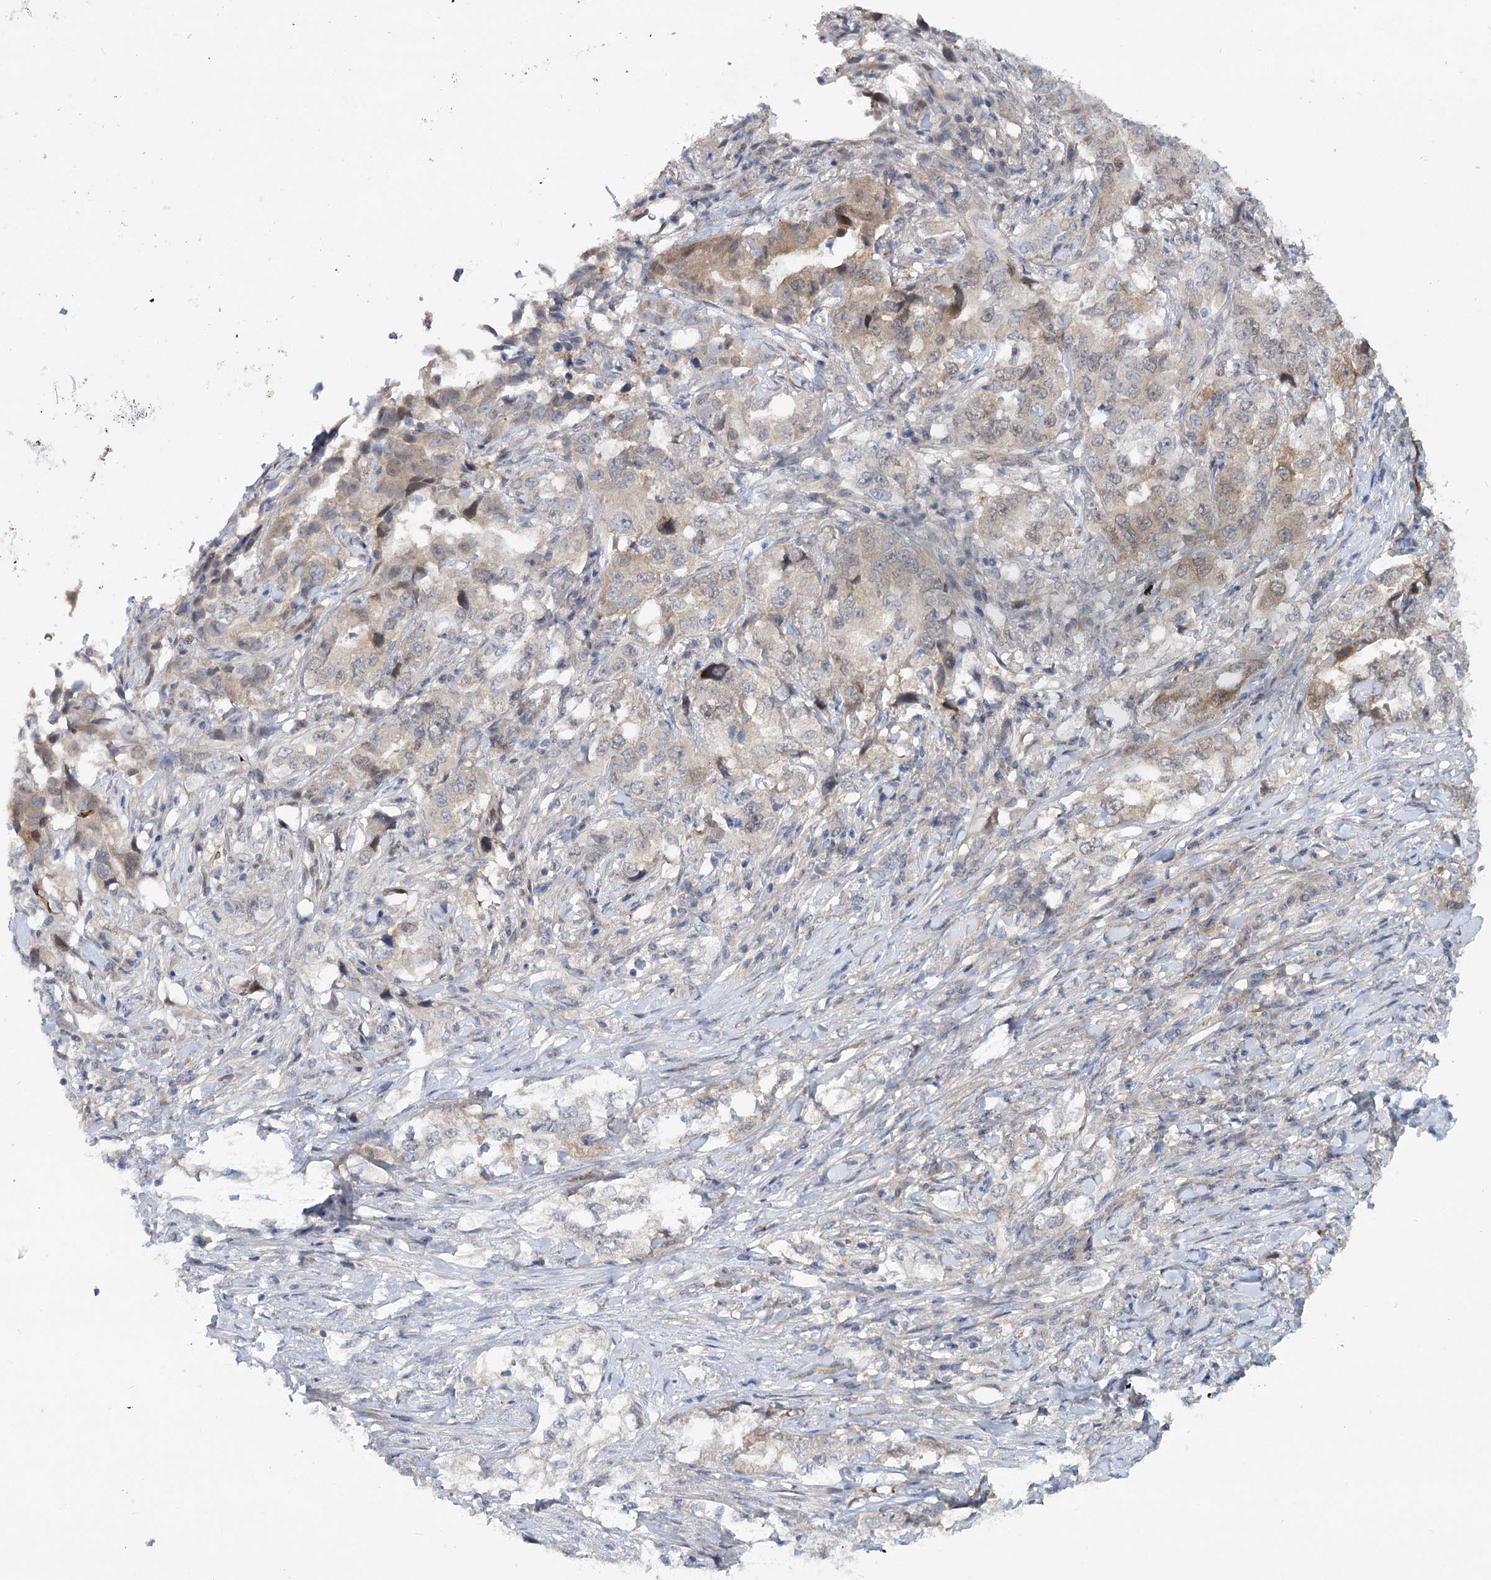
{"staining": {"intensity": "weak", "quantity": "<25%", "location": "cytoplasmic/membranous"}, "tissue": "lung cancer", "cell_type": "Tumor cells", "image_type": "cancer", "snomed": [{"axis": "morphology", "description": "Adenocarcinoma, NOS"}, {"axis": "topography", "description": "Lung"}], "caption": "IHC of lung cancer (adenocarcinoma) reveals no positivity in tumor cells. (DAB immunohistochemistry (IHC) with hematoxylin counter stain).", "gene": "MAP3K13", "patient": {"sex": "female", "age": 51}}